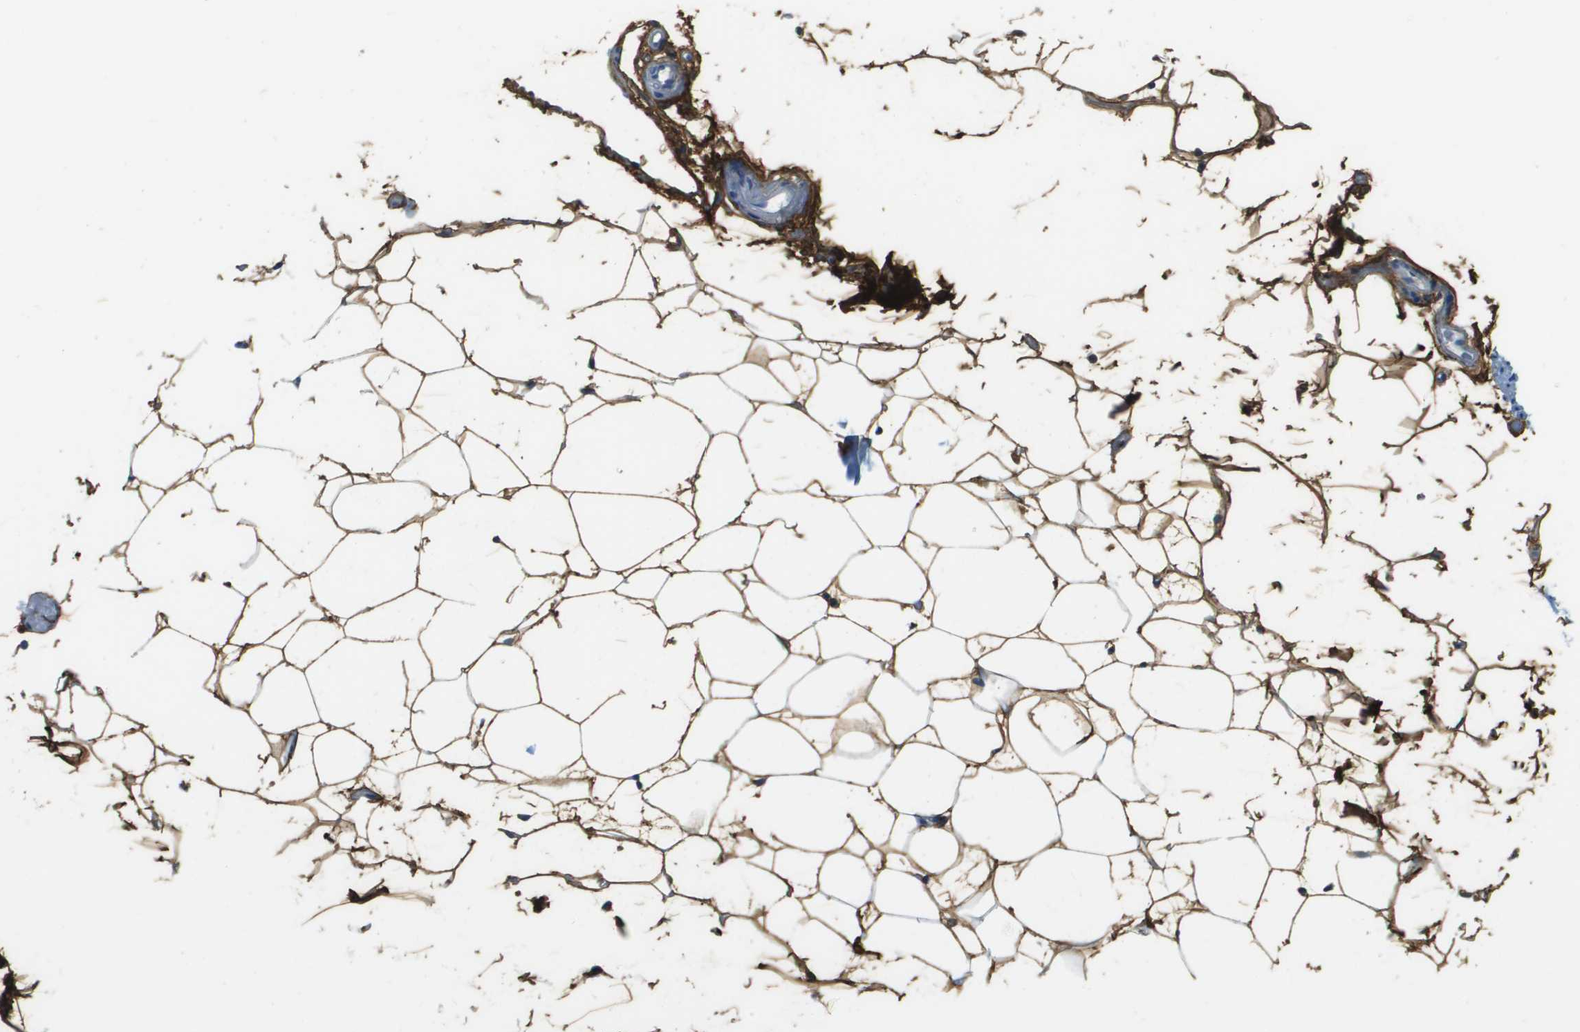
{"staining": {"intensity": "strong", "quantity": ">75%", "location": "cytoplasmic/membranous"}, "tissue": "adipose tissue", "cell_type": "Adipocytes", "image_type": "normal", "snomed": [{"axis": "morphology", "description": "Normal tissue, NOS"}, {"axis": "topography", "description": "Breast"}, {"axis": "topography", "description": "Soft tissue"}], "caption": "Brown immunohistochemical staining in benign human adipose tissue demonstrates strong cytoplasmic/membranous expression in approximately >75% of adipocytes. Ihc stains the protein in brown and the nuclei are stained blue.", "gene": "DCN", "patient": {"sex": "female", "age": 75}}